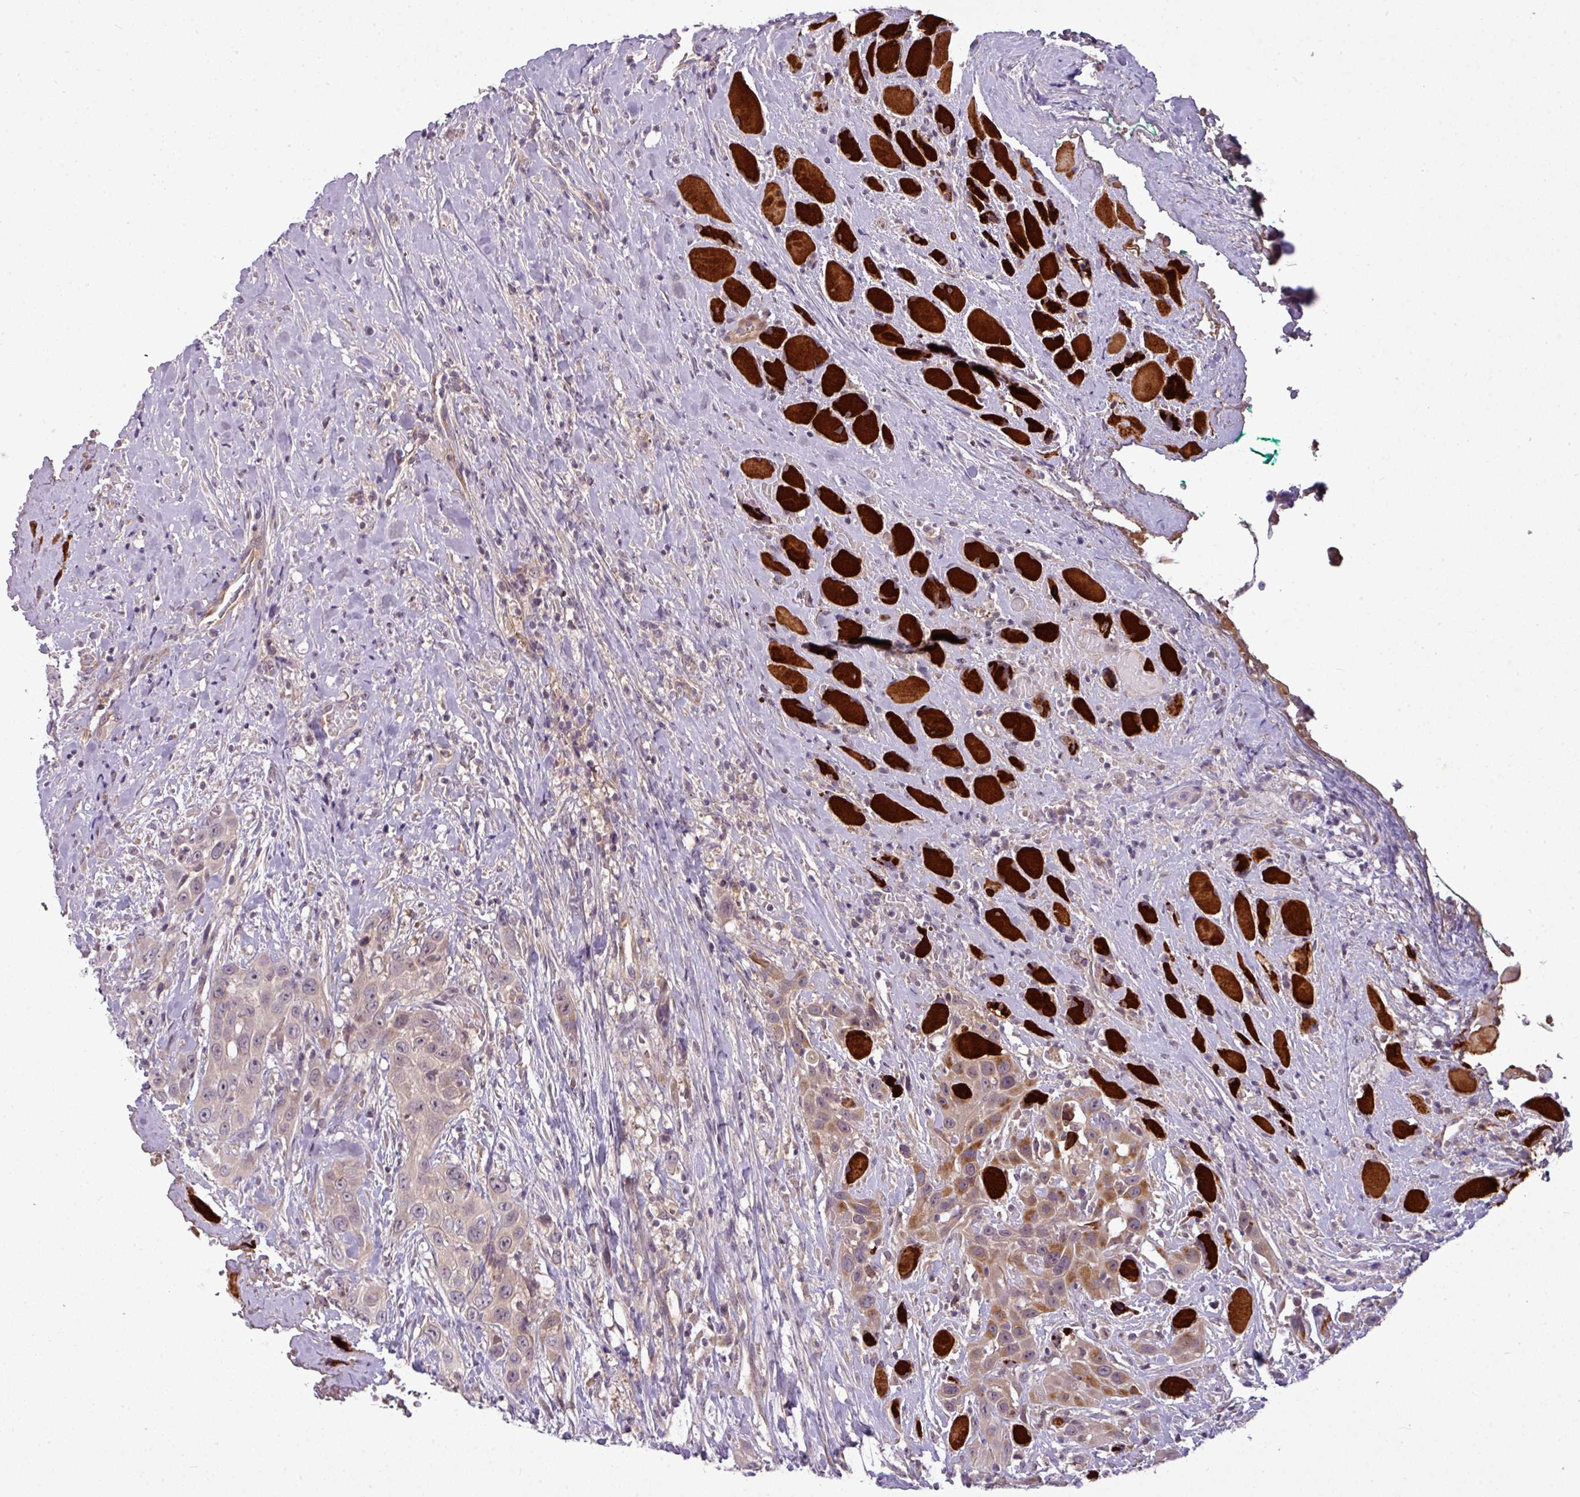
{"staining": {"intensity": "negative", "quantity": "none", "location": "none"}, "tissue": "head and neck cancer", "cell_type": "Tumor cells", "image_type": "cancer", "snomed": [{"axis": "morphology", "description": "Squamous cell carcinoma, NOS"}, {"axis": "topography", "description": "Head-Neck"}], "caption": "High power microscopy micrograph of an immunohistochemistry histopathology image of squamous cell carcinoma (head and neck), revealing no significant staining in tumor cells.", "gene": "ZNF35", "patient": {"sex": "male", "age": 81}}